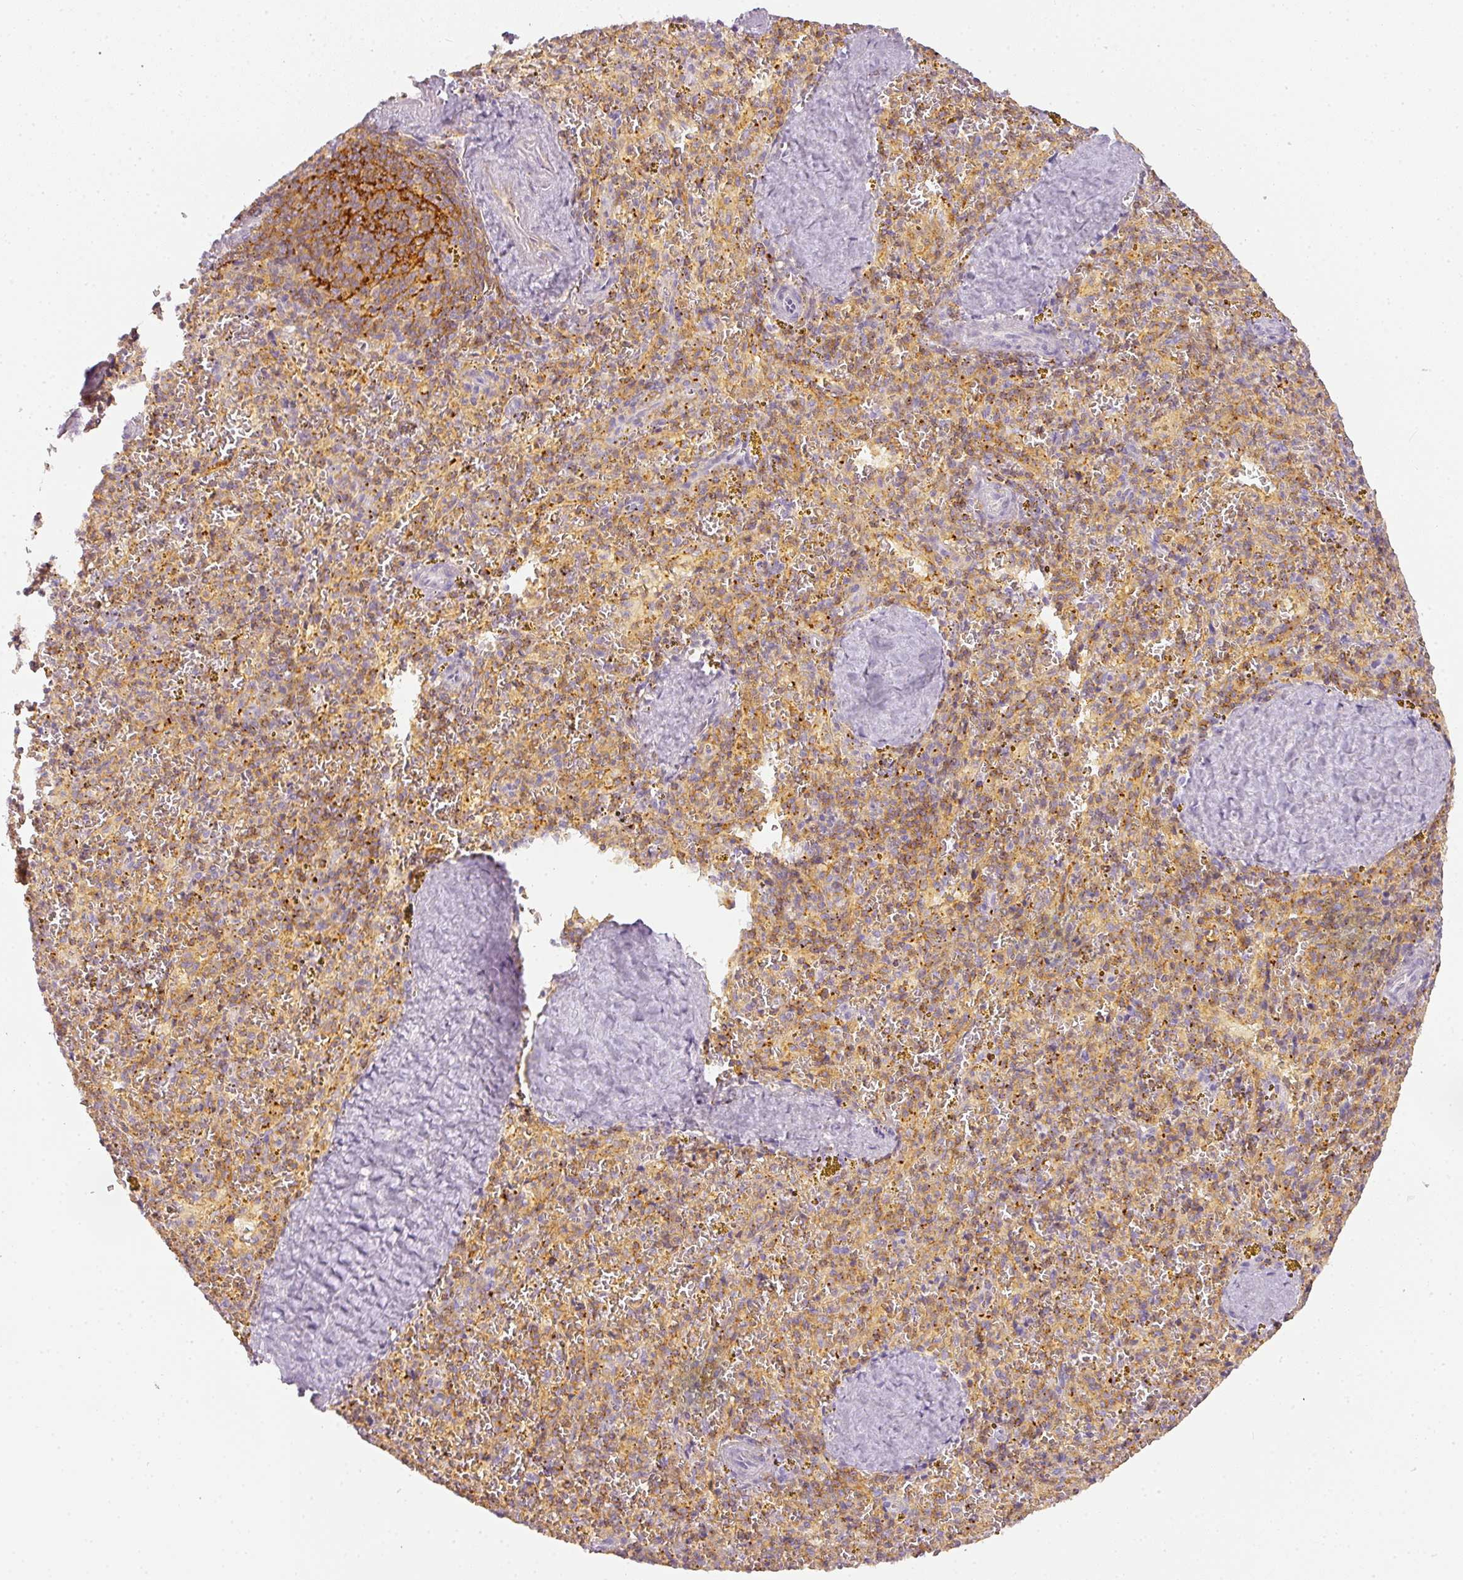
{"staining": {"intensity": "weak", "quantity": "<25%", "location": "cytoplasmic/membranous"}, "tissue": "spleen", "cell_type": "Cells in red pulp", "image_type": "normal", "snomed": [{"axis": "morphology", "description": "Normal tissue, NOS"}, {"axis": "topography", "description": "Spleen"}], "caption": "Immunohistochemical staining of normal human spleen exhibits no significant staining in cells in red pulp.", "gene": "TMEM42", "patient": {"sex": "male", "age": 57}}